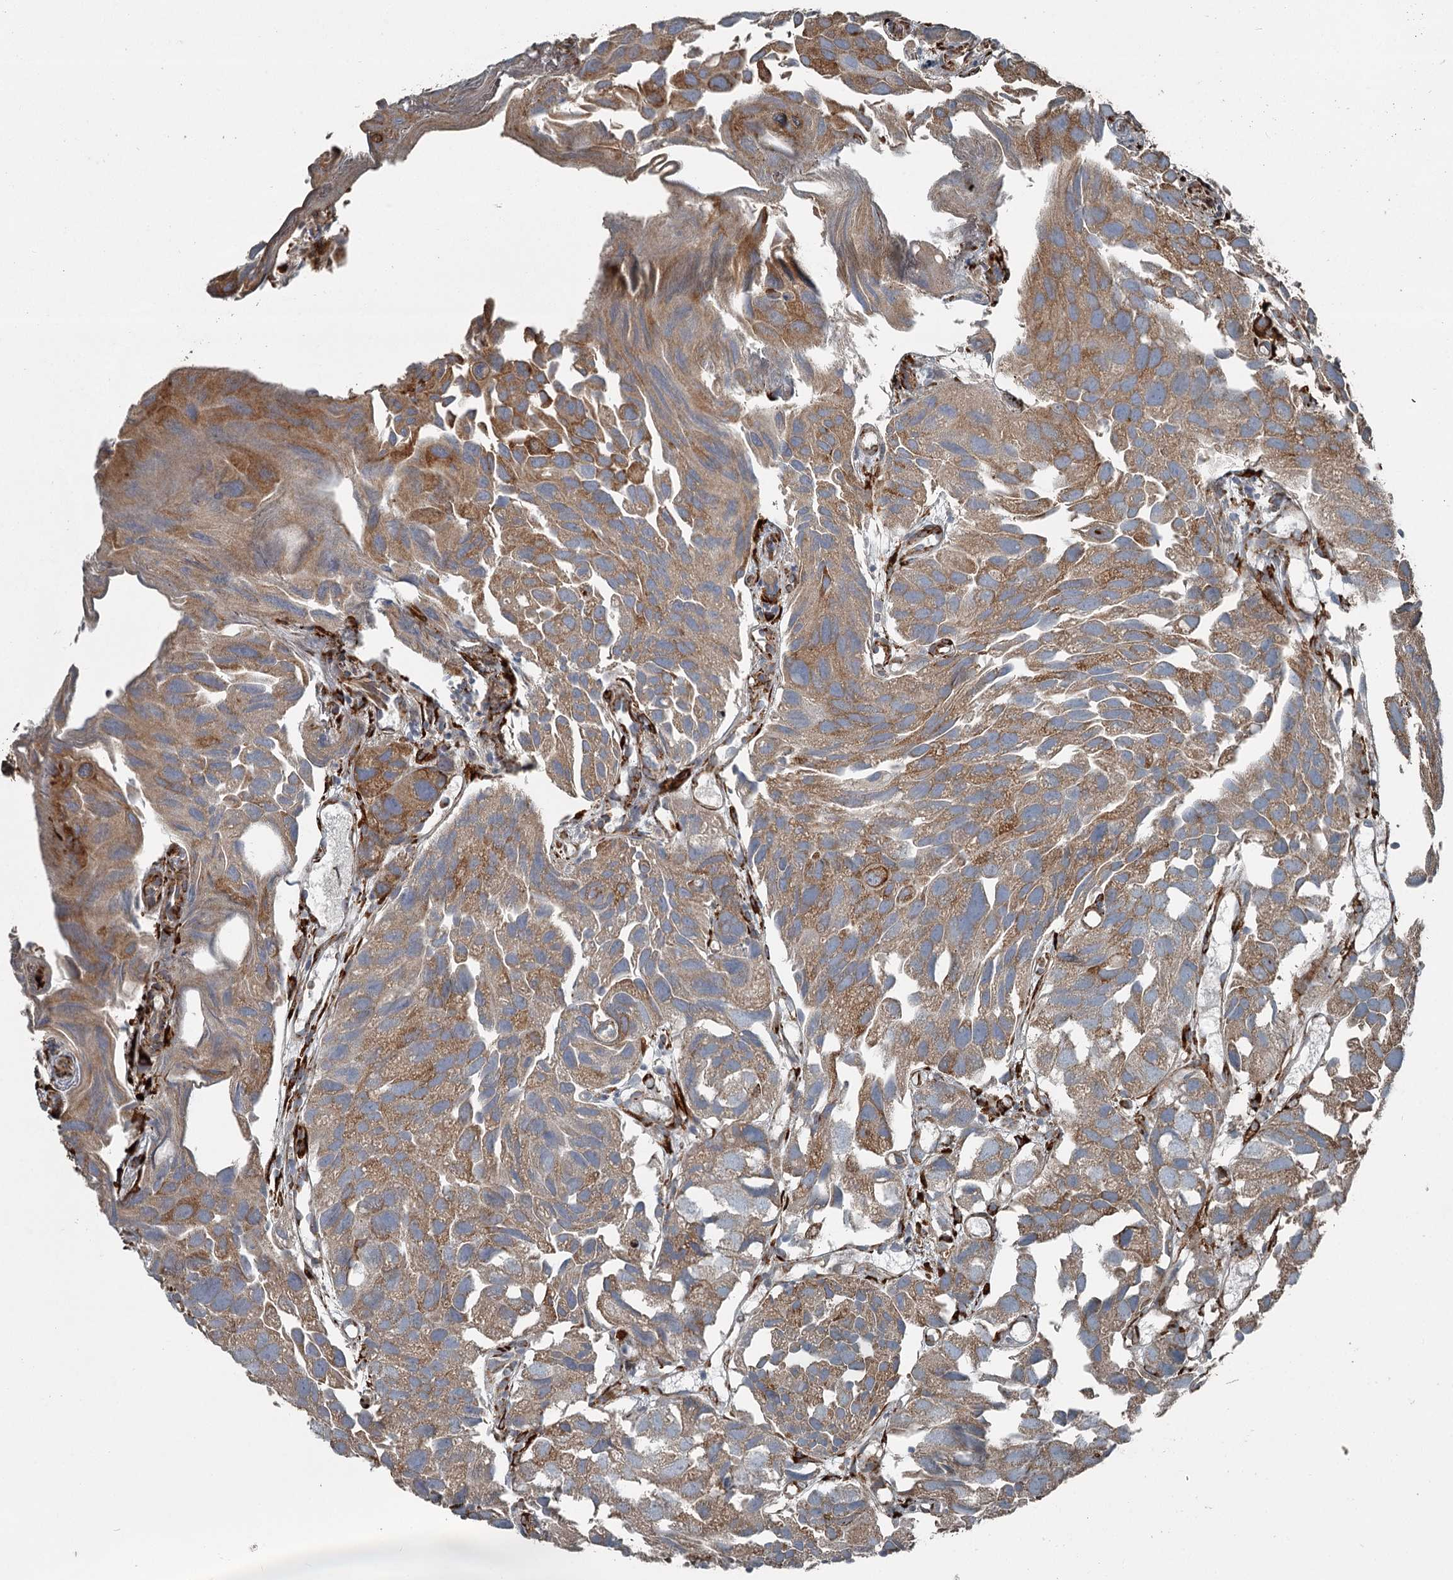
{"staining": {"intensity": "strong", "quantity": ">75%", "location": "cytoplasmic/membranous"}, "tissue": "urothelial cancer", "cell_type": "Tumor cells", "image_type": "cancer", "snomed": [{"axis": "morphology", "description": "Urothelial carcinoma, High grade"}, {"axis": "topography", "description": "Urinary bladder"}], "caption": "High-grade urothelial carcinoma tissue reveals strong cytoplasmic/membranous expression in approximately >75% of tumor cells", "gene": "RASSF8", "patient": {"sex": "female", "age": 75}}